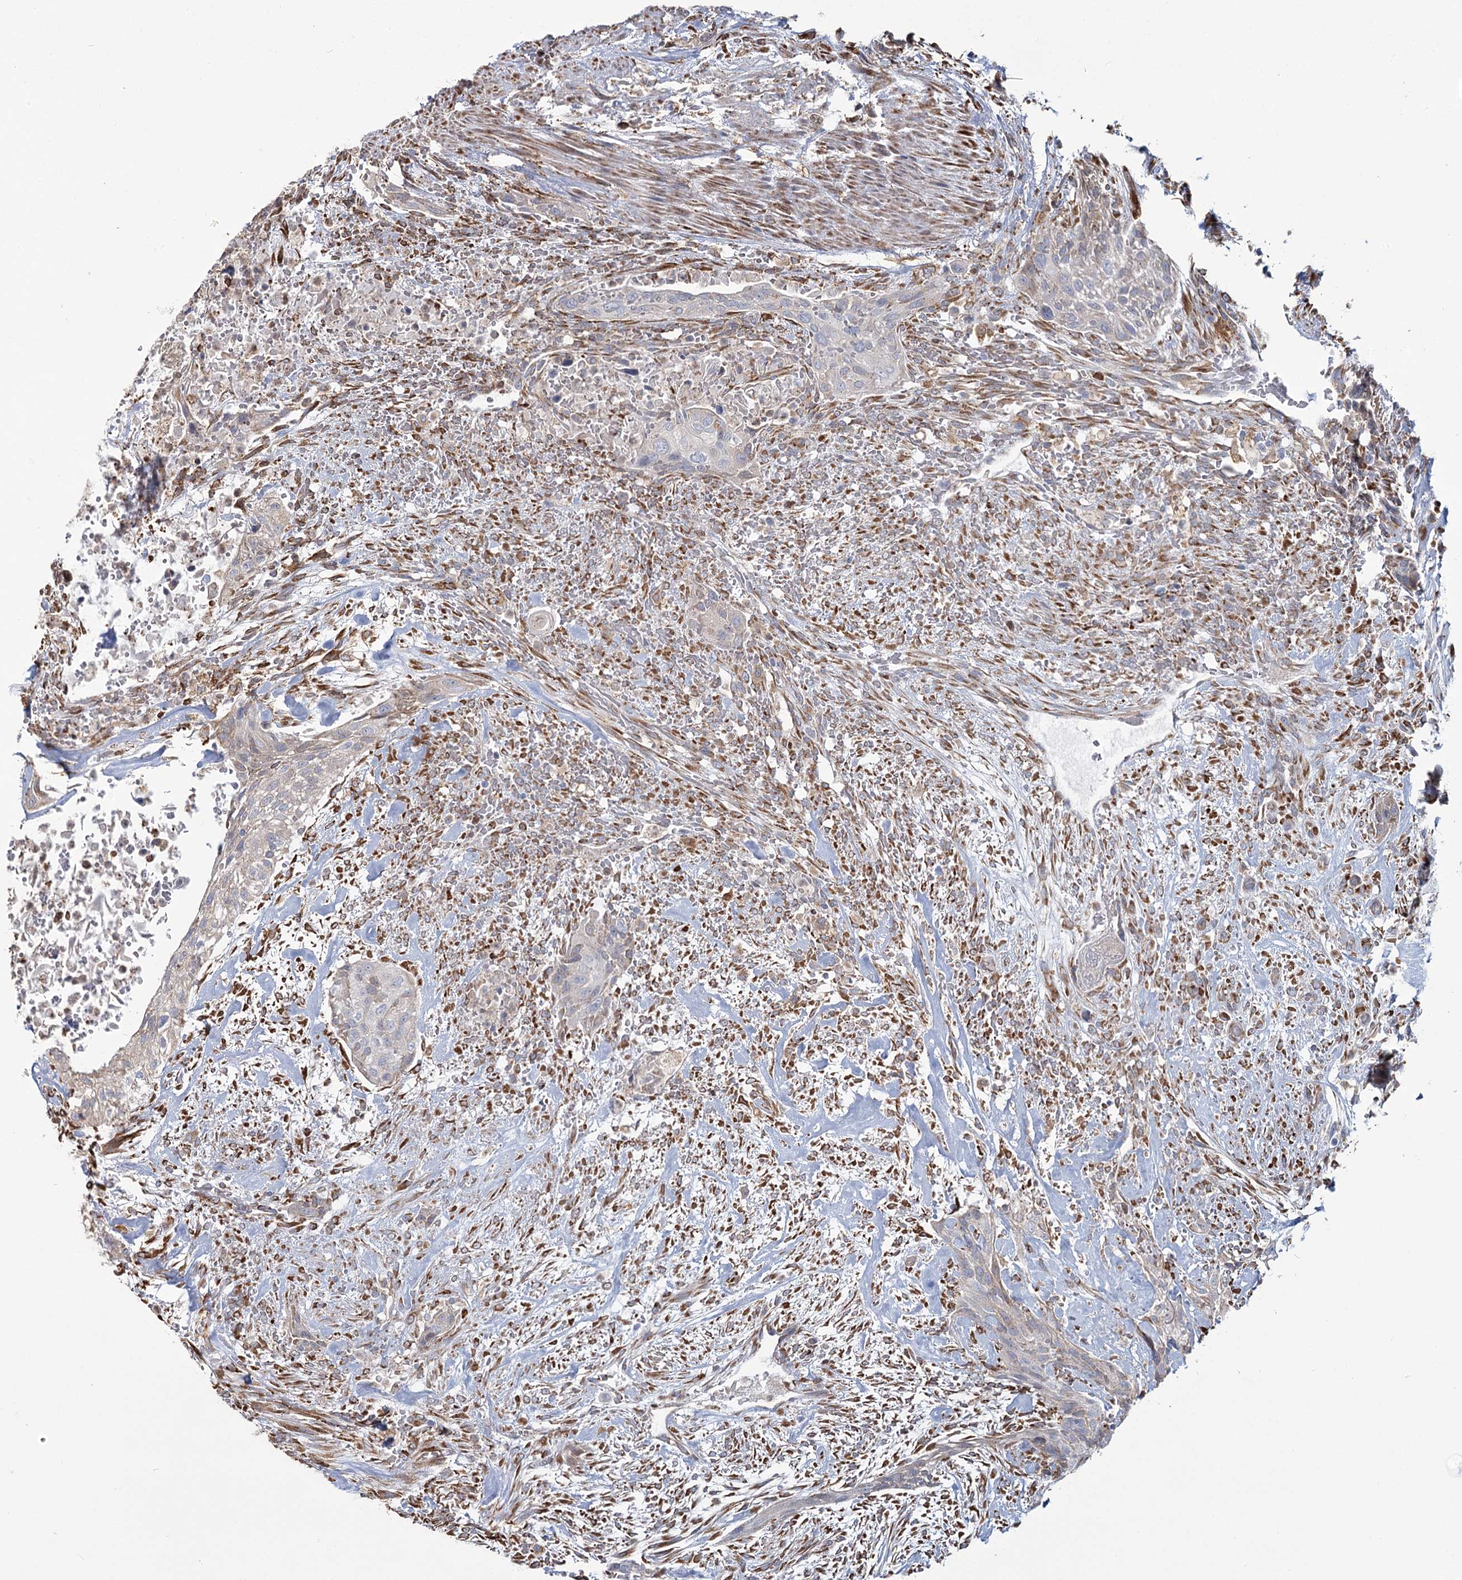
{"staining": {"intensity": "negative", "quantity": "none", "location": "none"}, "tissue": "urothelial cancer", "cell_type": "Tumor cells", "image_type": "cancer", "snomed": [{"axis": "morphology", "description": "Urothelial carcinoma, High grade"}, {"axis": "topography", "description": "Urinary bladder"}], "caption": "The photomicrograph reveals no staining of tumor cells in urothelial carcinoma (high-grade).", "gene": "ZCCHC9", "patient": {"sex": "male", "age": 35}}